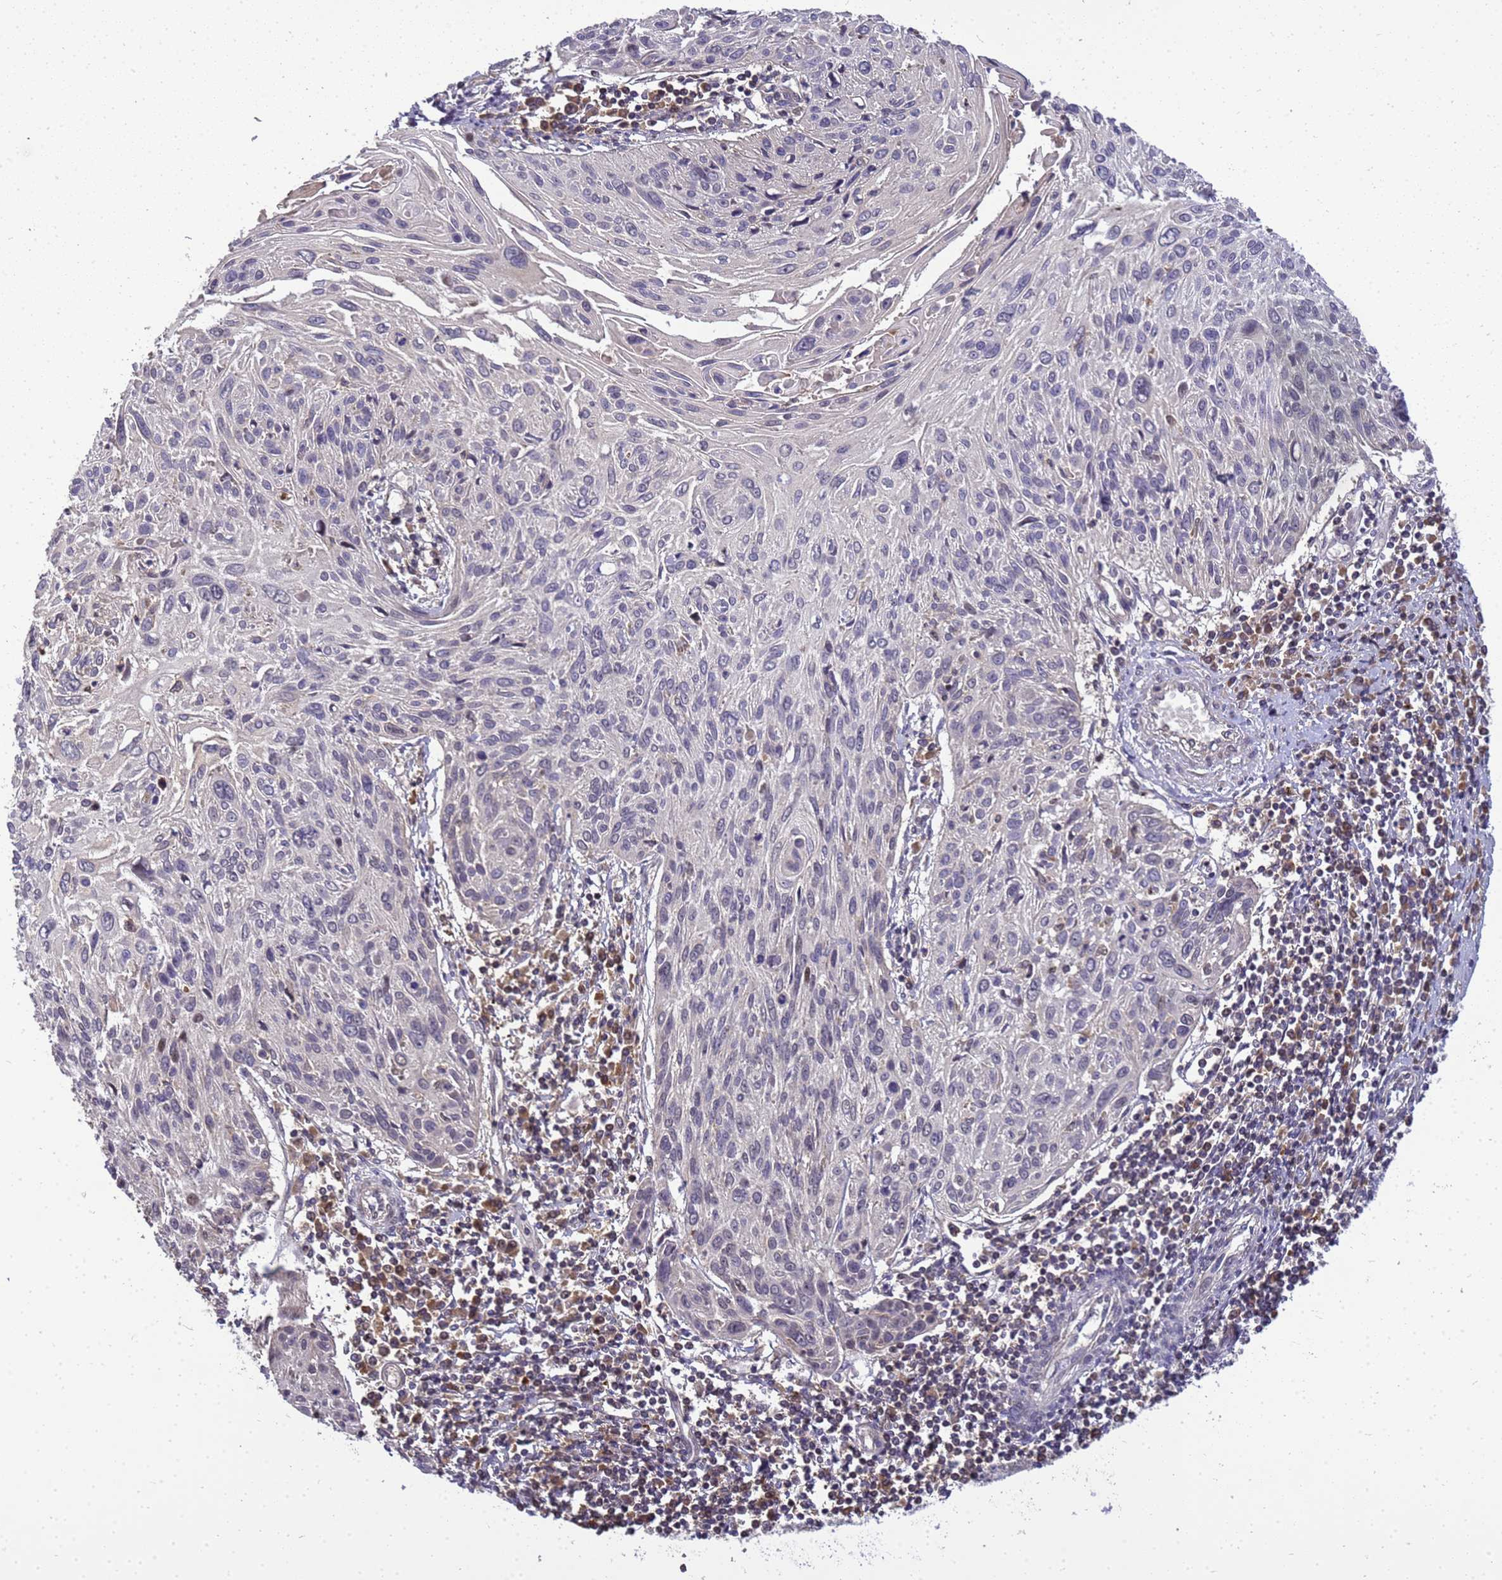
{"staining": {"intensity": "negative", "quantity": "none", "location": "none"}, "tissue": "cervical cancer", "cell_type": "Tumor cells", "image_type": "cancer", "snomed": [{"axis": "morphology", "description": "Squamous cell carcinoma, NOS"}, {"axis": "topography", "description": "Cervix"}], "caption": "Immunohistochemistry (IHC) of human squamous cell carcinoma (cervical) demonstrates no staining in tumor cells.", "gene": "TMEM74B", "patient": {"sex": "female", "age": 51}}